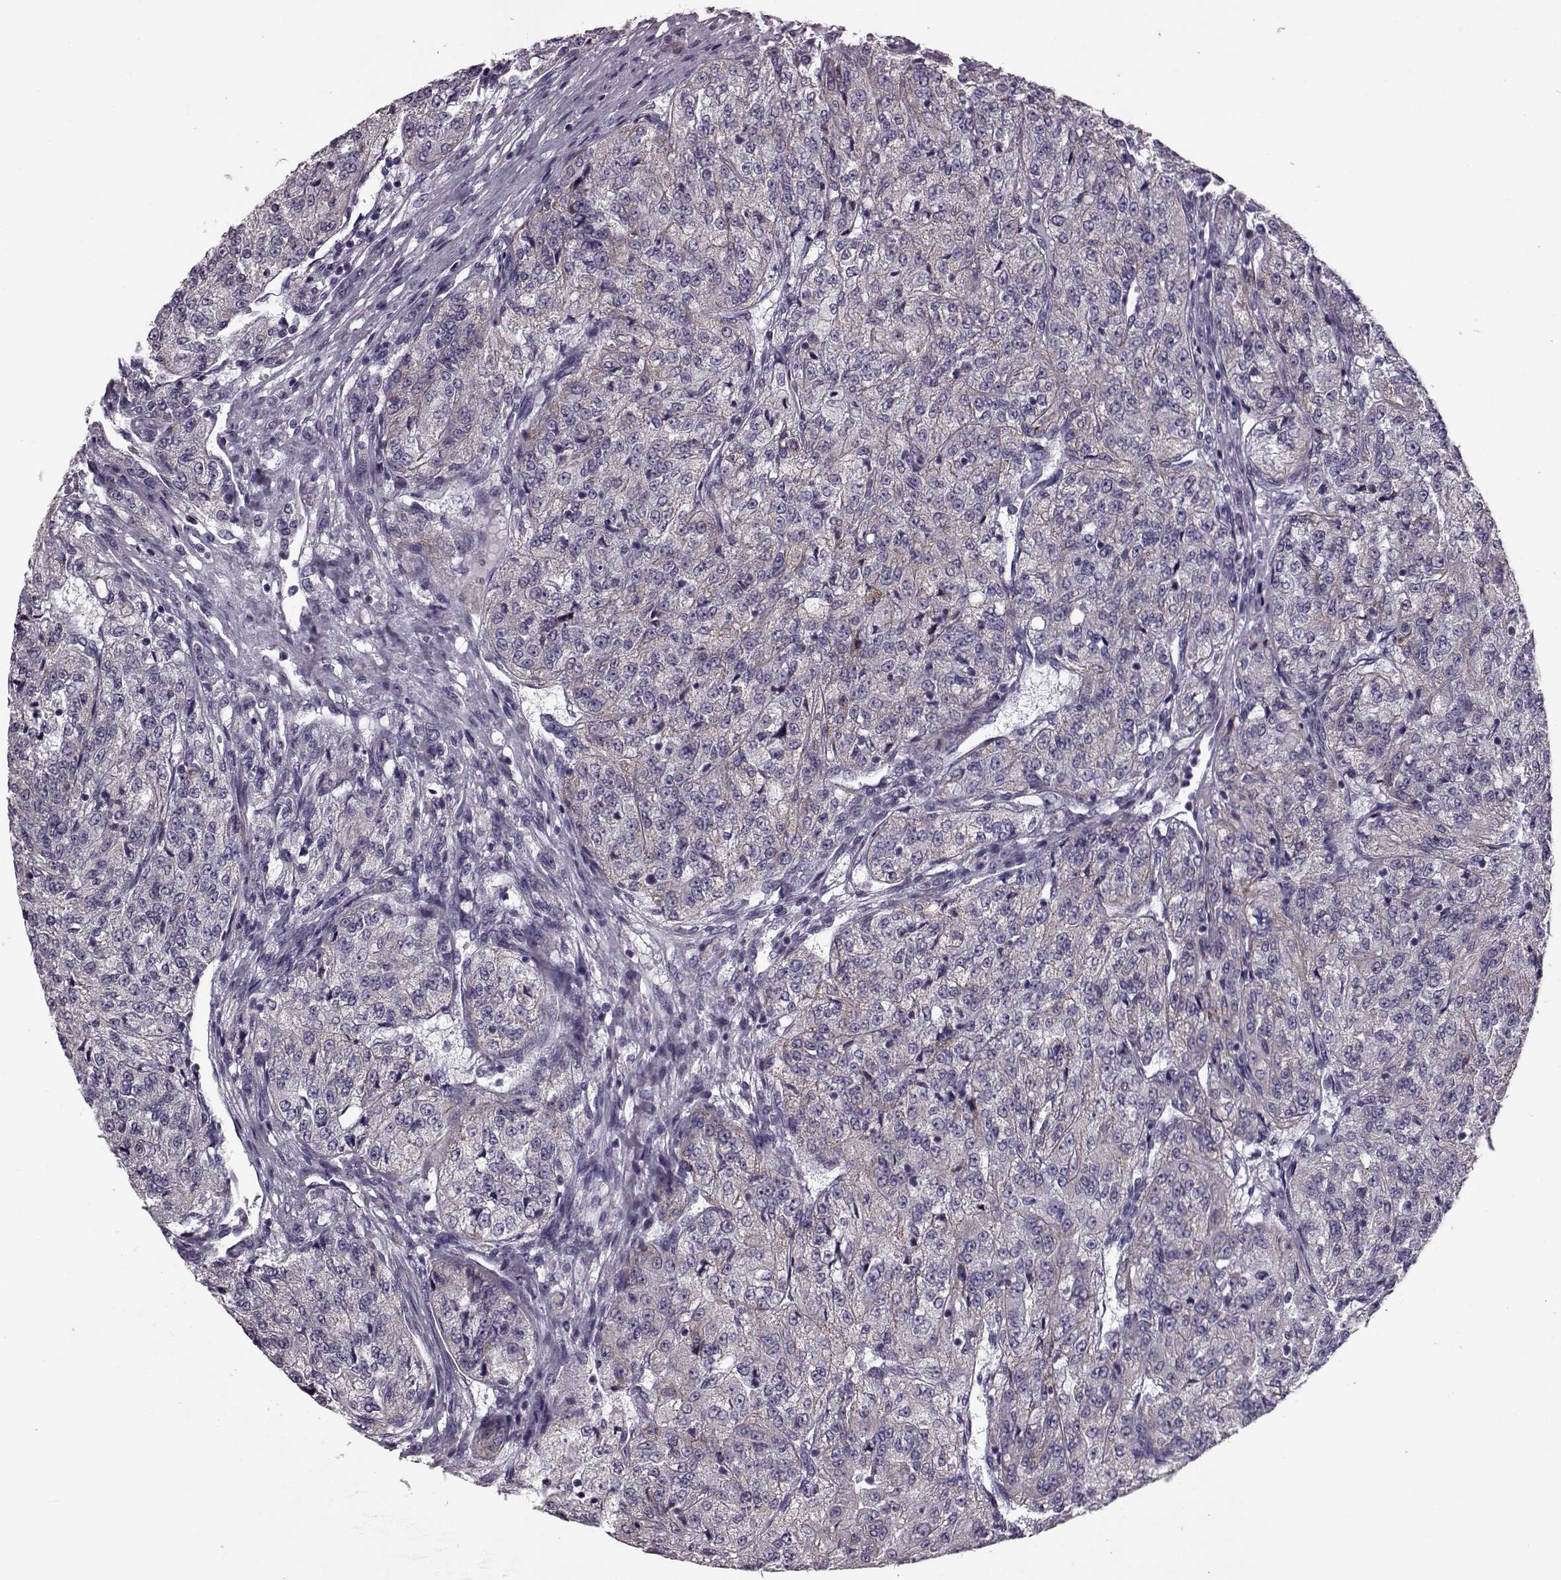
{"staining": {"intensity": "moderate", "quantity": "<25%", "location": "cytoplasmic/membranous"}, "tissue": "renal cancer", "cell_type": "Tumor cells", "image_type": "cancer", "snomed": [{"axis": "morphology", "description": "Adenocarcinoma, NOS"}, {"axis": "topography", "description": "Kidney"}], "caption": "This histopathology image demonstrates renal cancer stained with IHC to label a protein in brown. The cytoplasmic/membranous of tumor cells show moderate positivity for the protein. Nuclei are counter-stained blue.", "gene": "RIMS2", "patient": {"sex": "female", "age": 63}}